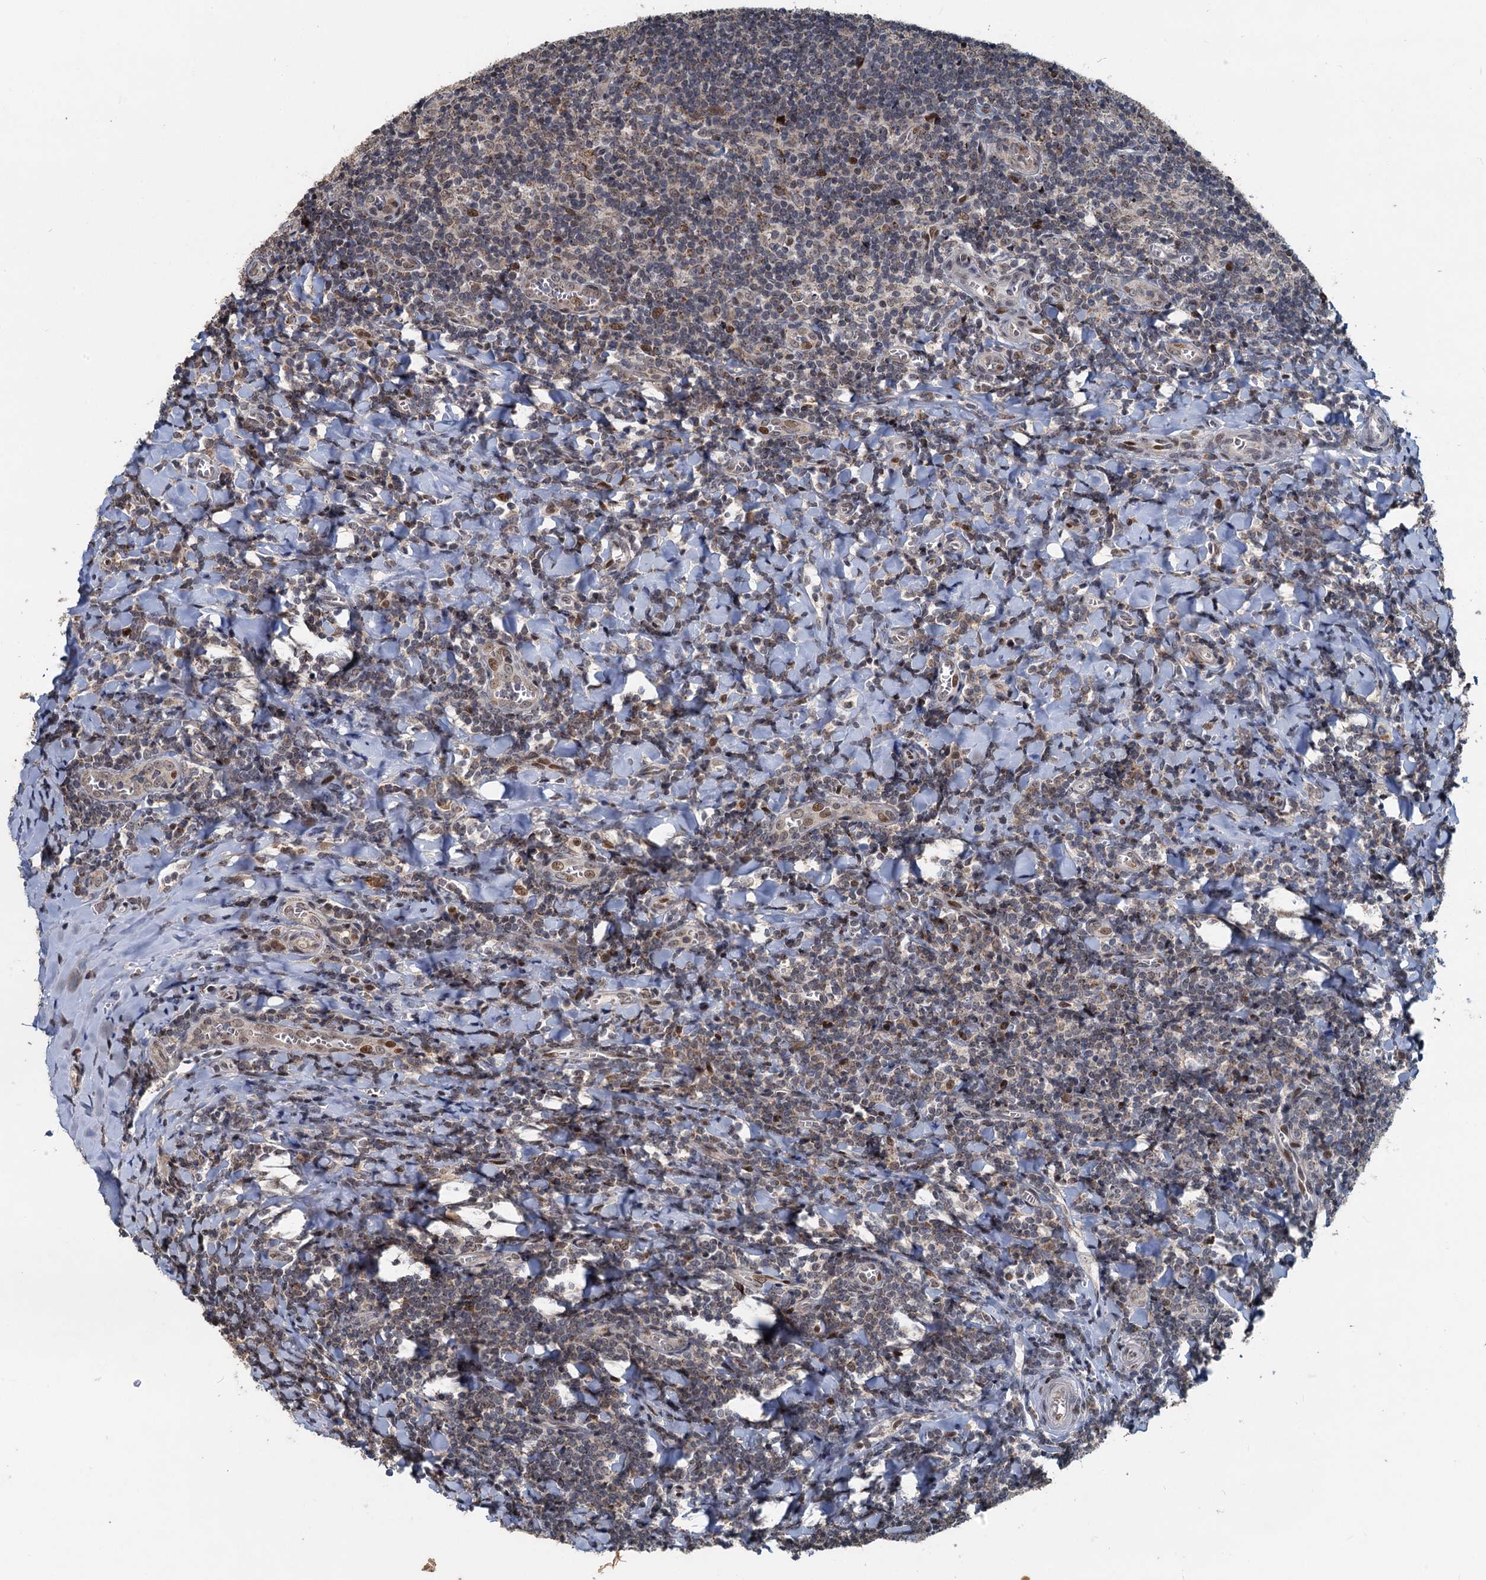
{"staining": {"intensity": "moderate", "quantity": "25%-75%", "location": "cytoplasmic/membranous"}, "tissue": "tonsil", "cell_type": "Germinal center cells", "image_type": "normal", "snomed": [{"axis": "morphology", "description": "Normal tissue, NOS"}, {"axis": "topography", "description": "Tonsil"}], "caption": "An image of tonsil stained for a protein reveals moderate cytoplasmic/membranous brown staining in germinal center cells.", "gene": "RITA1", "patient": {"sex": "male", "age": 27}}